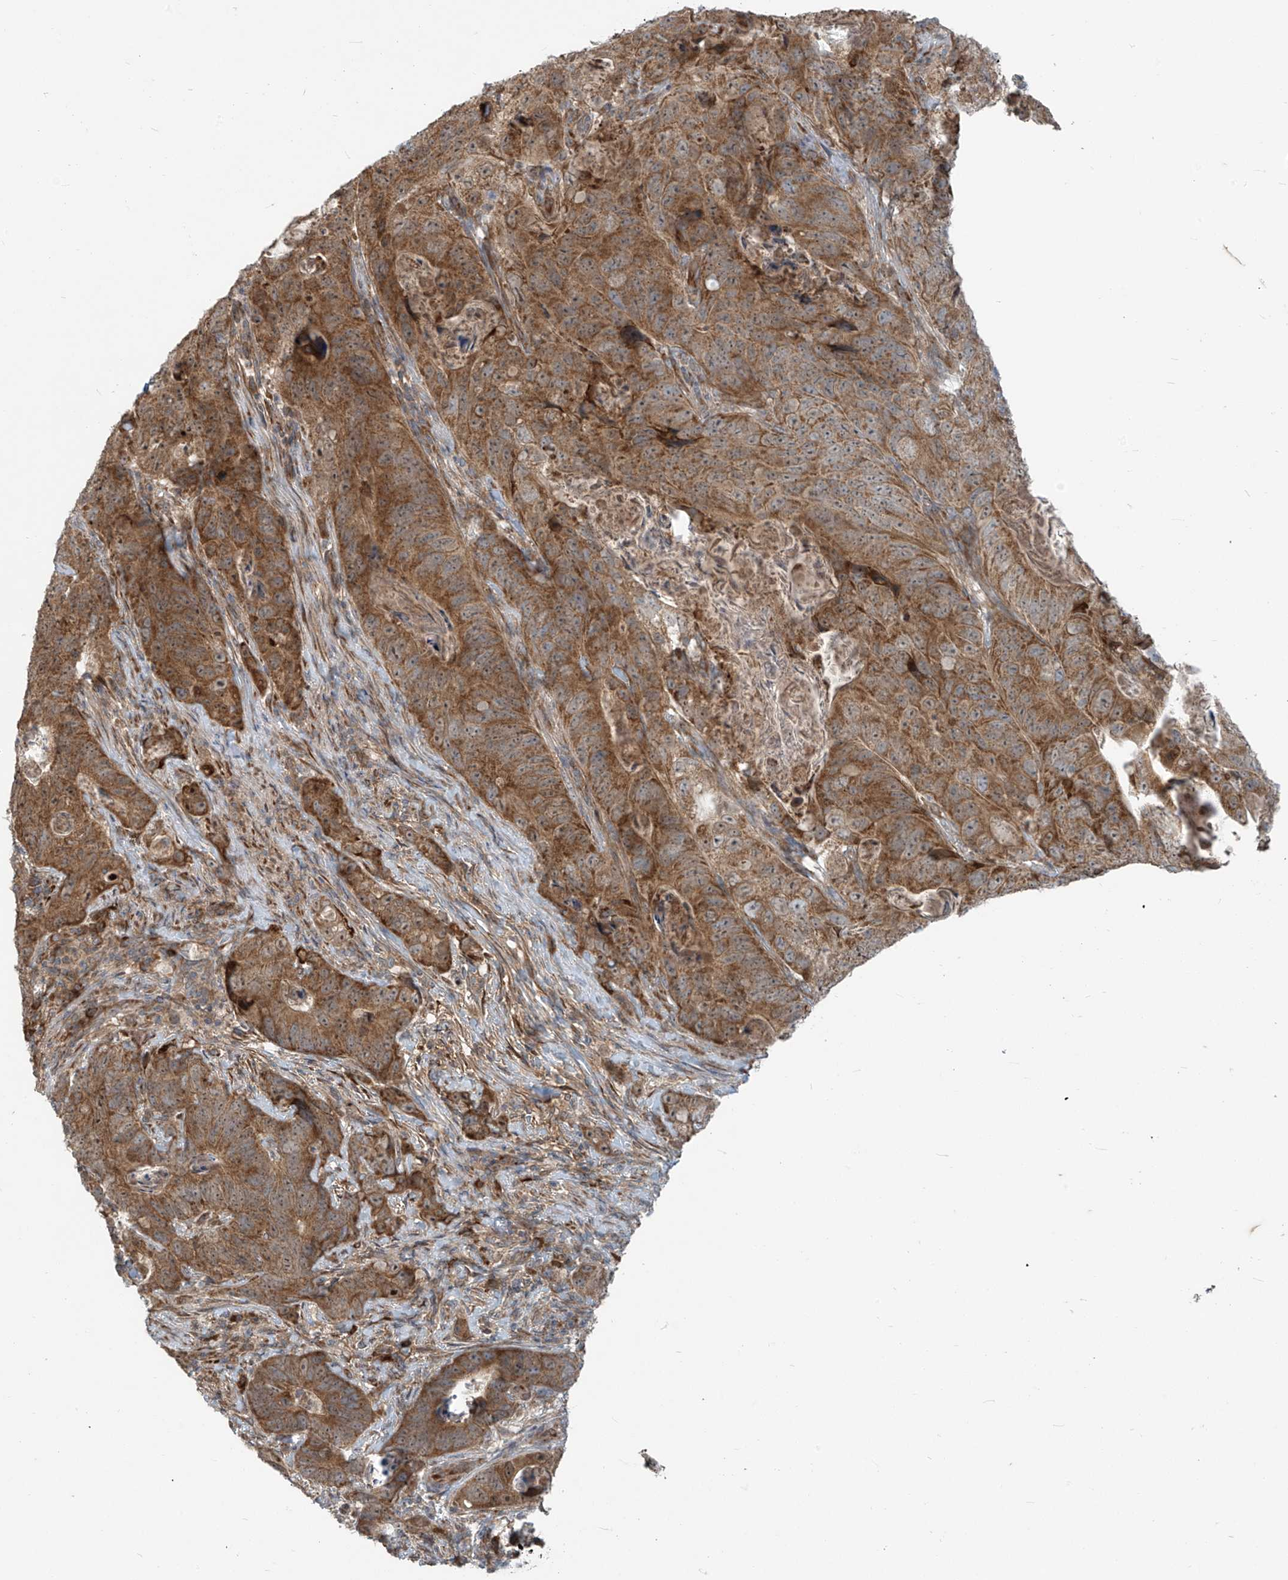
{"staining": {"intensity": "moderate", "quantity": ">75%", "location": "cytoplasmic/membranous"}, "tissue": "stomach cancer", "cell_type": "Tumor cells", "image_type": "cancer", "snomed": [{"axis": "morphology", "description": "Normal tissue, NOS"}, {"axis": "morphology", "description": "Adenocarcinoma, NOS"}, {"axis": "topography", "description": "Stomach"}], "caption": "About >75% of tumor cells in stomach cancer (adenocarcinoma) show moderate cytoplasmic/membranous protein staining as visualized by brown immunohistochemical staining.", "gene": "KATNIP", "patient": {"sex": "female", "age": 89}}